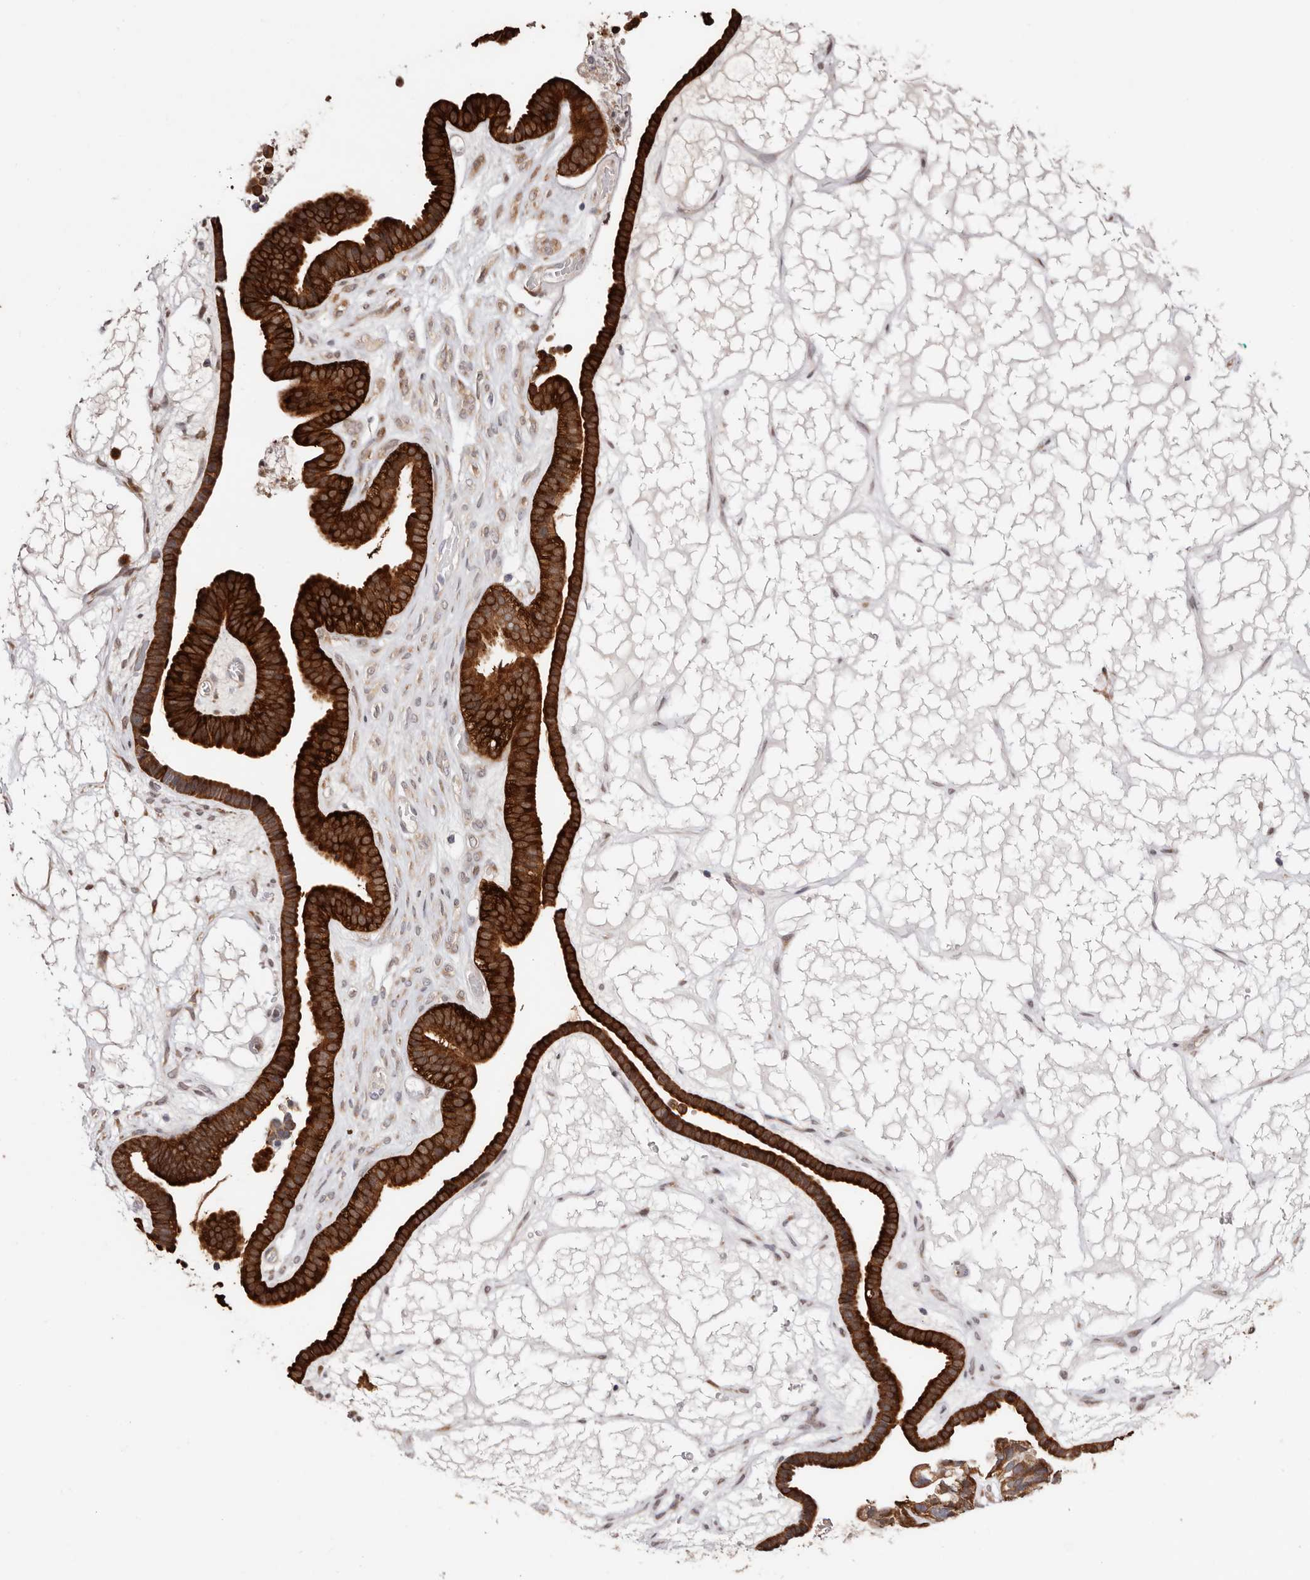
{"staining": {"intensity": "strong", "quantity": ">75%", "location": "cytoplasmic/membranous"}, "tissue": "ovarian cancer", "cell_type": "Tumor cells", "image_type": "cancer", "snomed": [{"axis": "morphology", "description": "Cystadenocarcinoma, serous, NOS"}, {"axis": "topography", "description": "Ovary"}], "caption": "An immunohistochemistry (IHC) histopathology image of neoplastic tissue is shown. Protein staining in brown shows strong cytoplasmic/membranous positivity in ovarian serous cystadenocarcinoma within tumor cells.", "gene": "GFOD1", "patient": {"sex": "female", "age": 56}}